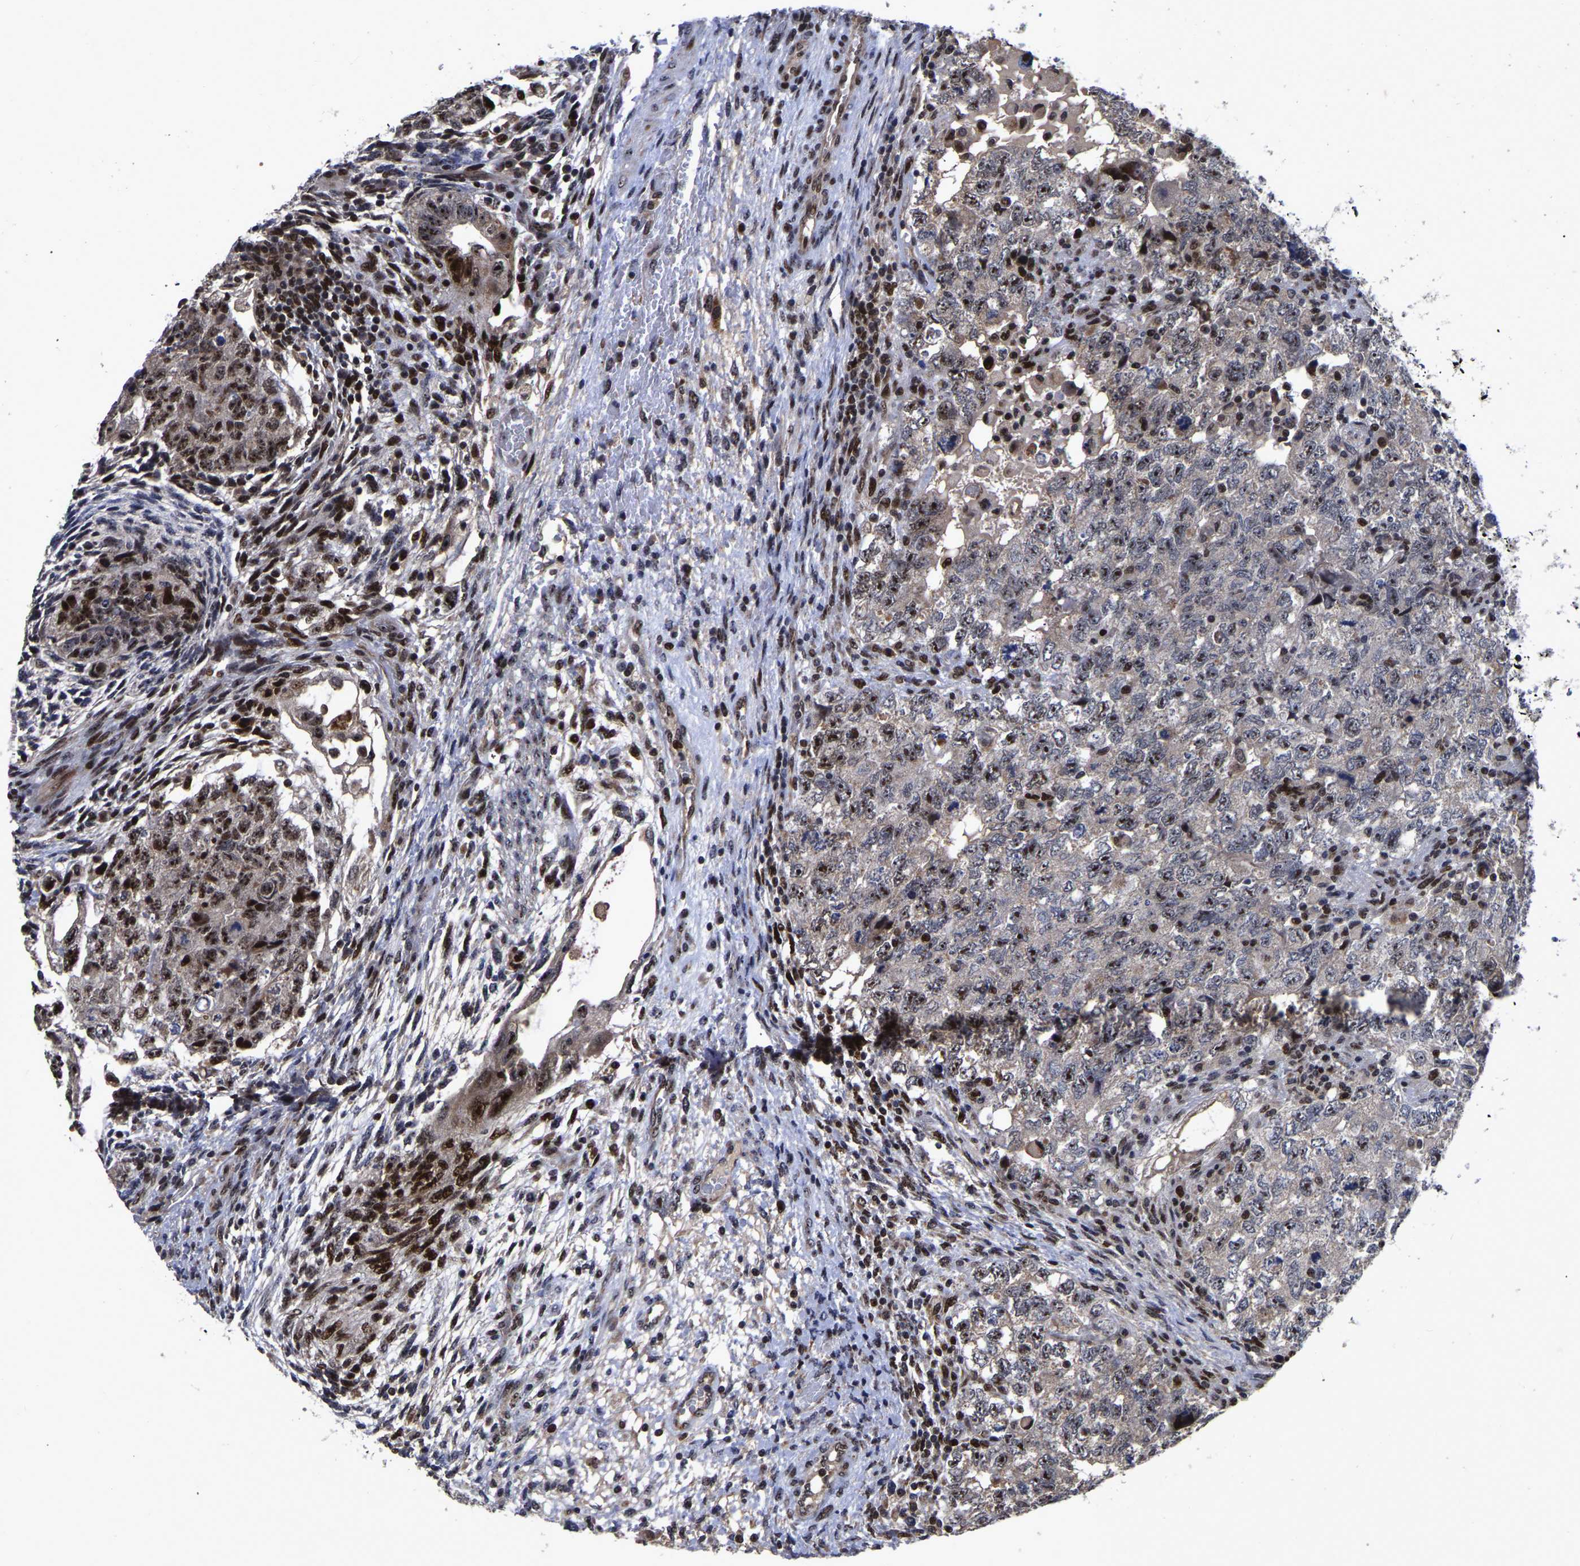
{"staining": {"intensity": "strong", "quantity": "25%-75%", "location": "cytoplasmic/membranous,nuclear"}, "tissue": "testis cancer", "cell_type": "Tumor cells", "image_type": "cancer", "snomed": [{"axis": "morphology", "description": "Carcinoma, Embryonal, NOS"}, {"axis": "topography", "description": "Testis"}], "caption": "Immunohistochemical staining of embryonal carcinoma (testis) reveals high levels of strong cytoplasmic/membranous and nuclear protein staining in approximately 25%-75% of tumor cells.", "gene": "JUNB", "patient": {"sex": "male", "age": 36}}